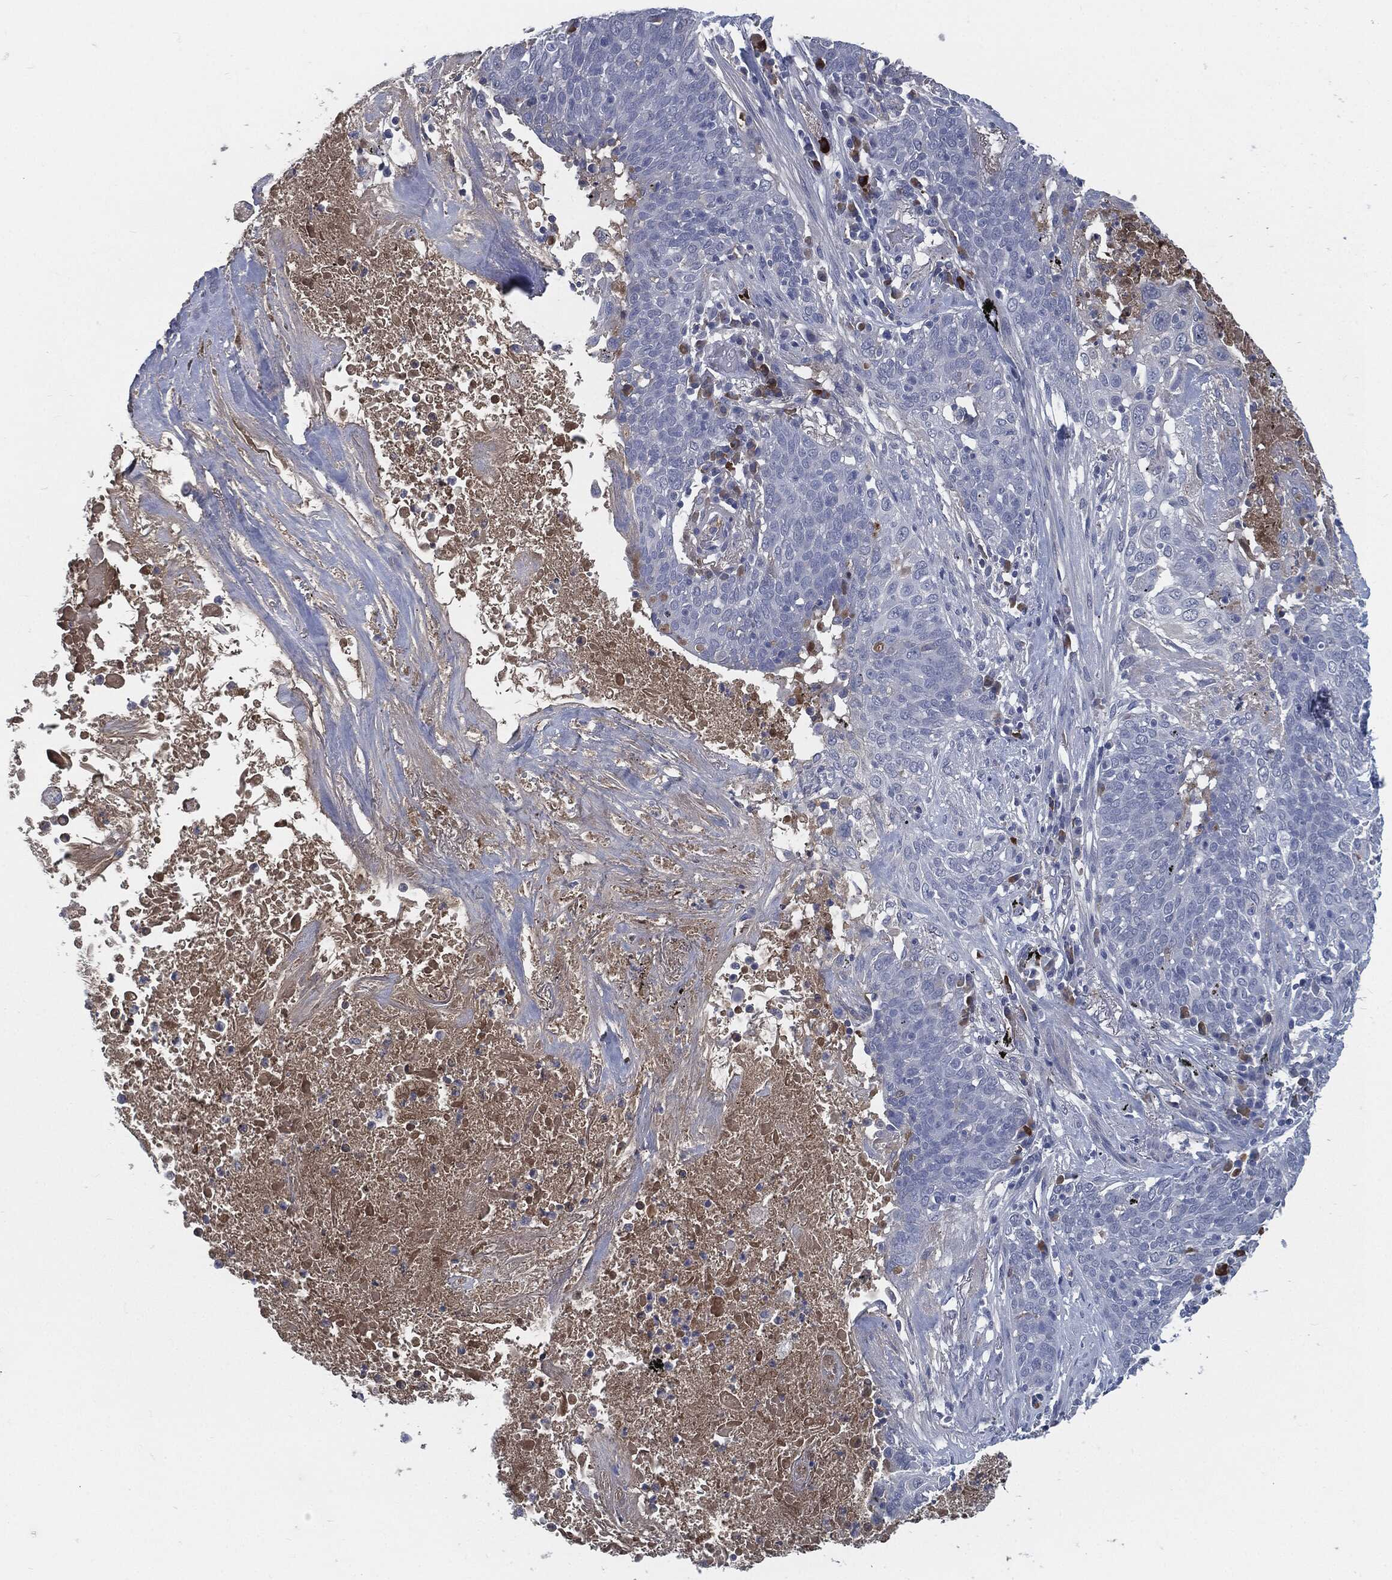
{"staining": {"intensity": "negative", "quantity": "none", "location": "none"}, "tissue": "lung cancer", "cell_type": "Tumor cells", "image_type": "cancer", "snomed": [{"axis": "morphology", "description": "Squamous cell carcinoma, NOS"}, {"axis": "topography", "description": "Lung"}], "caption": "Immunohistochemistry photomicrograph of lung squamous cell carcinoma stained for a protein (brown), which displays no expression in tumor cells.", "gene": "MST1", "patient": {"sex": "male", "age": 82}}